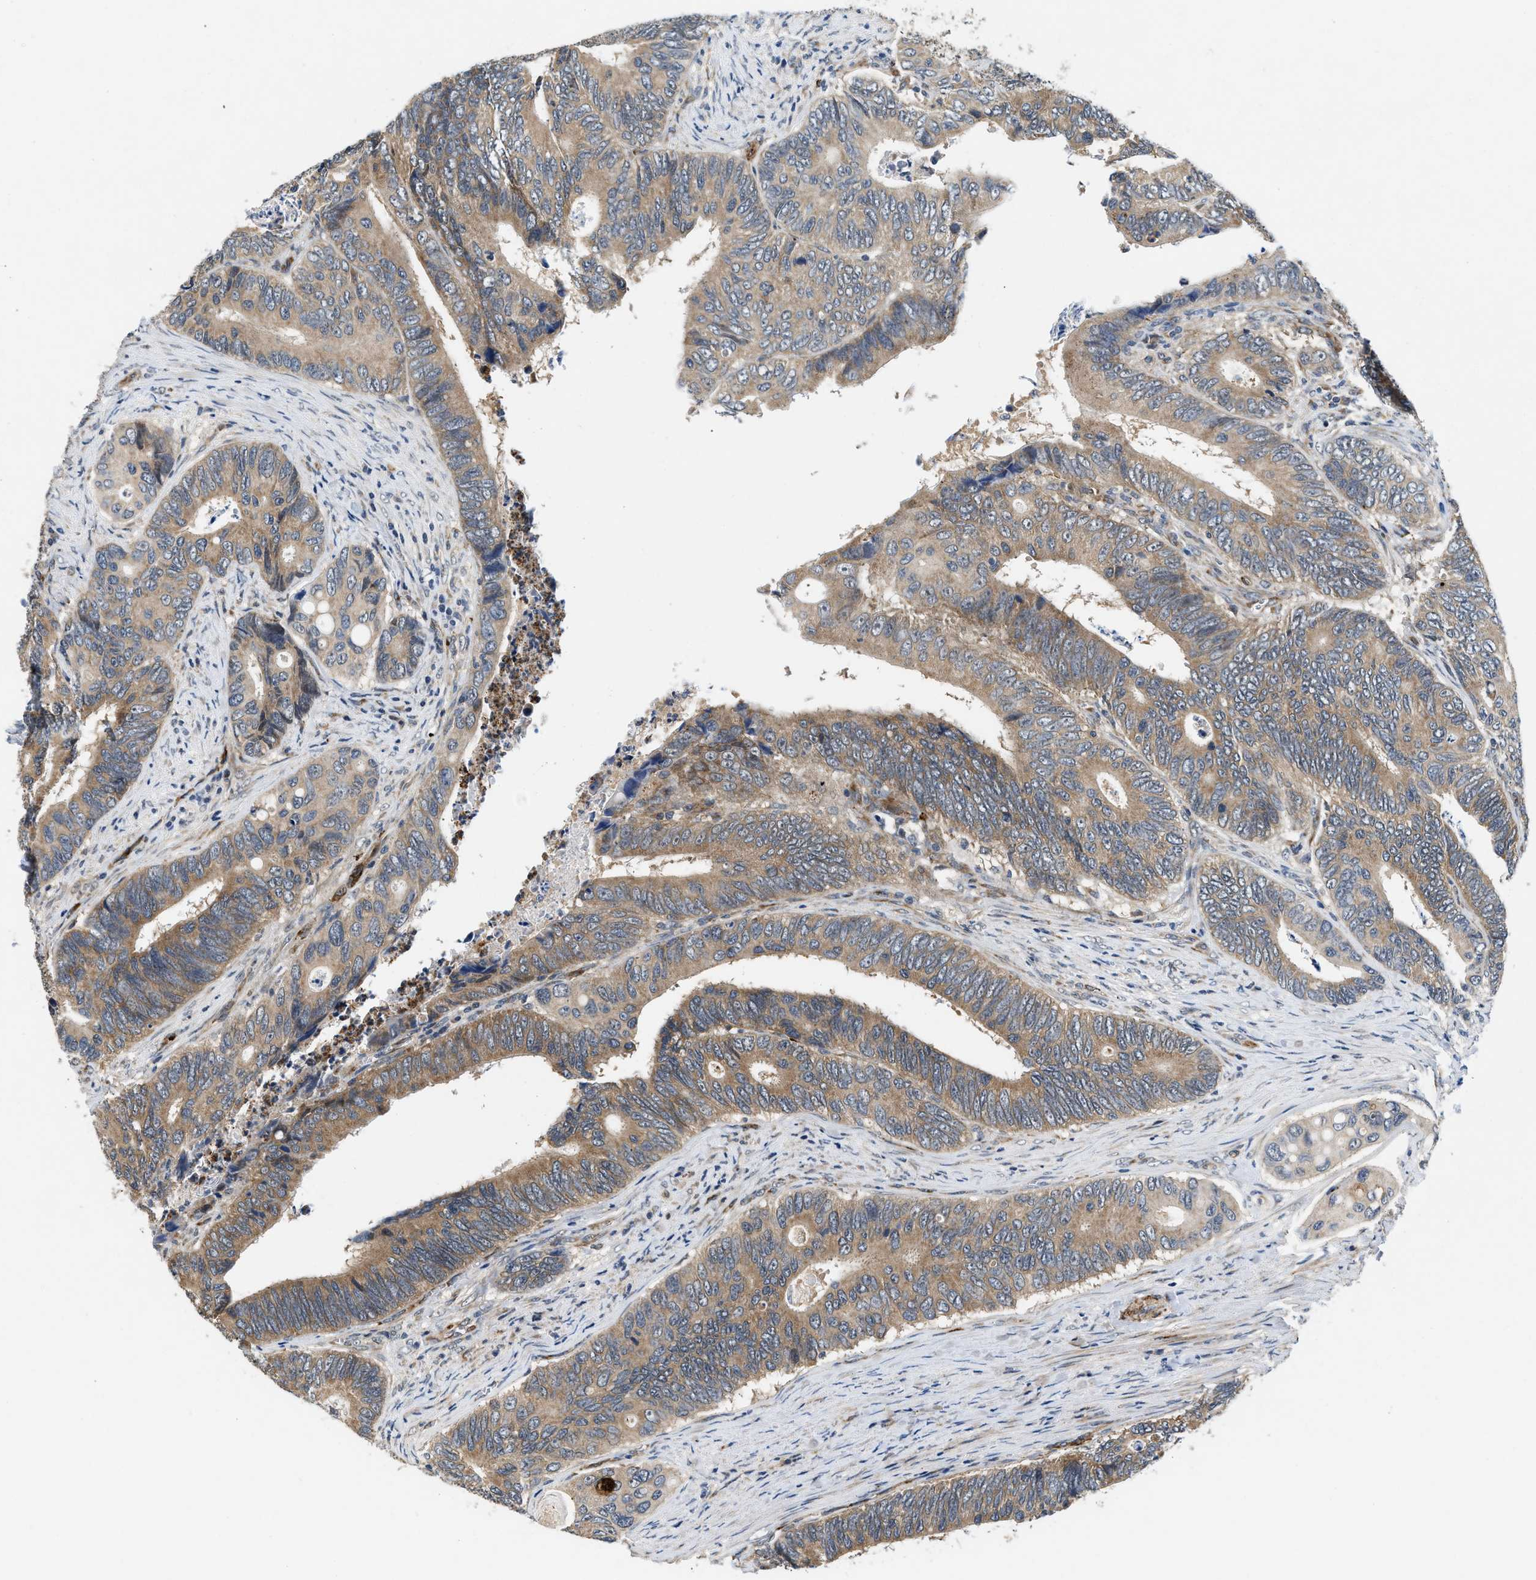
{"staining": {"intensity": "moderate", "quantity": ">75%", "location": "cytoplasmic/membranous"}, "tissue": "colorectal cancer", "cell_type": "Tumor cells", "image_type": "cancer", "snomed": [{"axis": "morphology", "description": "Inflammation, NOS"}, {"axis": "morphology", "description": "Adenocarcinoma, NOS"}, {"axis": "topography", "description": "Colon"}], "caption": "Moderate cytoplasmic/membranous positivity for a protein is appreciated in approximately >75% of tumor cells of colorectal cancer (adenocarcinoma) using immunohistochemistry (IHC).", "gene": "ZNF599", "patient": {"sex": "male", "age": 72}}